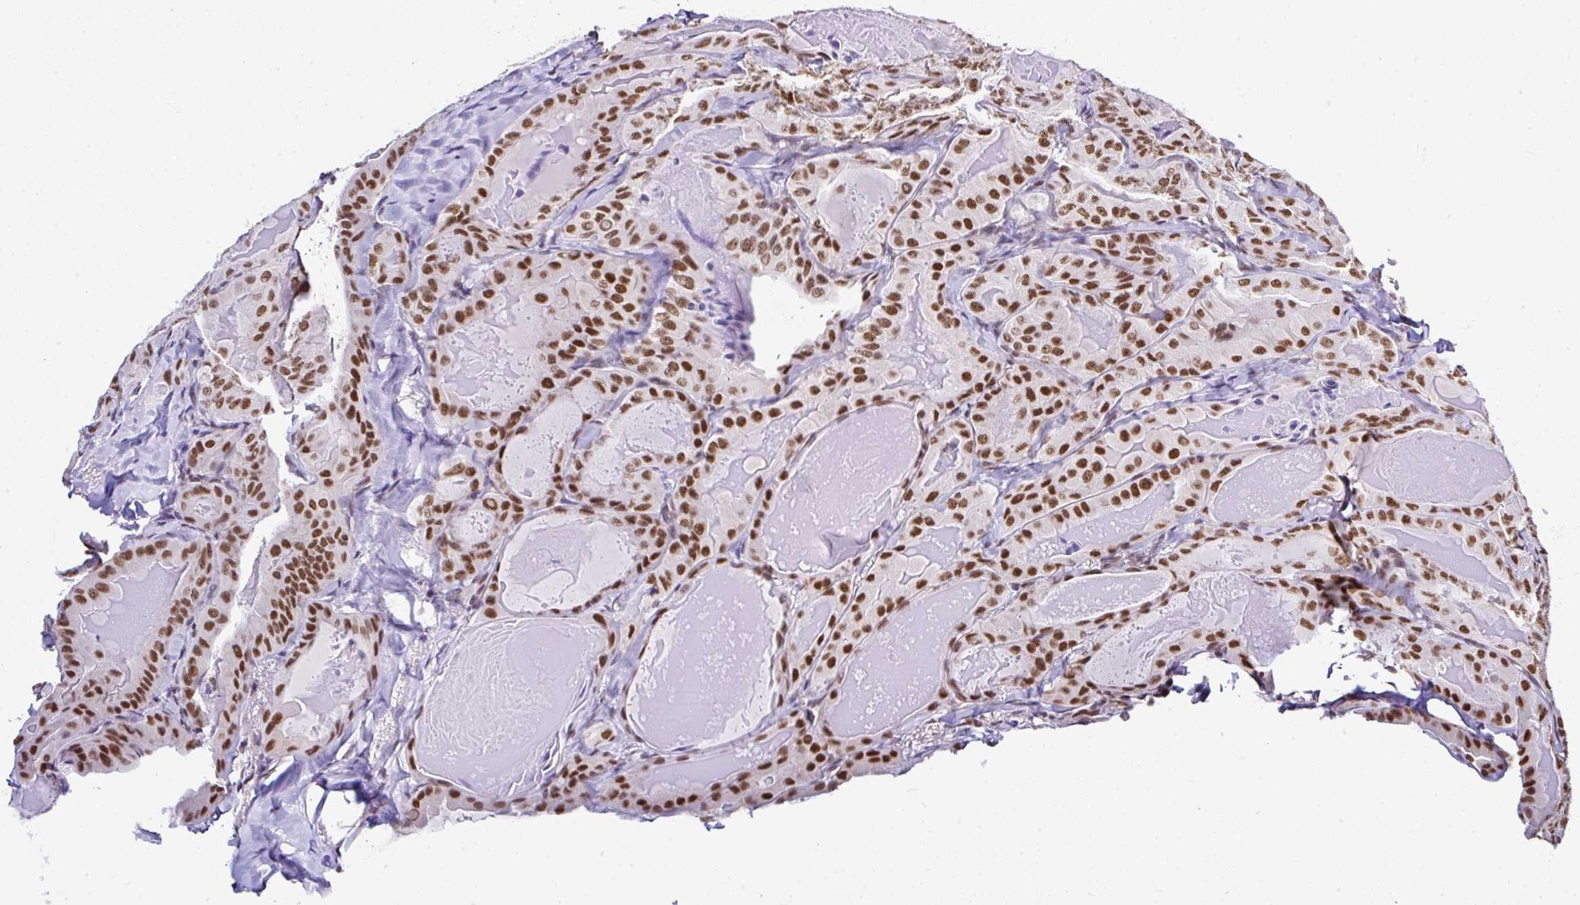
{"staining": {"intensity": "strong", "quantity": ">75%", "location": "nuclear"}, "tissue": "thyroid cancer", "cell_type": "Tumor cells", "image_type": "cancer", "snomed": [{"axis": "morphology", "description": "Papillary adenocarcinoma, NOS"}, {"axis": "topography", "description": "Thyroid gland"}], "caption": "Brown immunohistochemical staining in human thyroid cancer reveals strong nuclear expression in about >75% of tumor cells.", "gene": "DR1", "patient": {"sex": "female", "age": 68}}